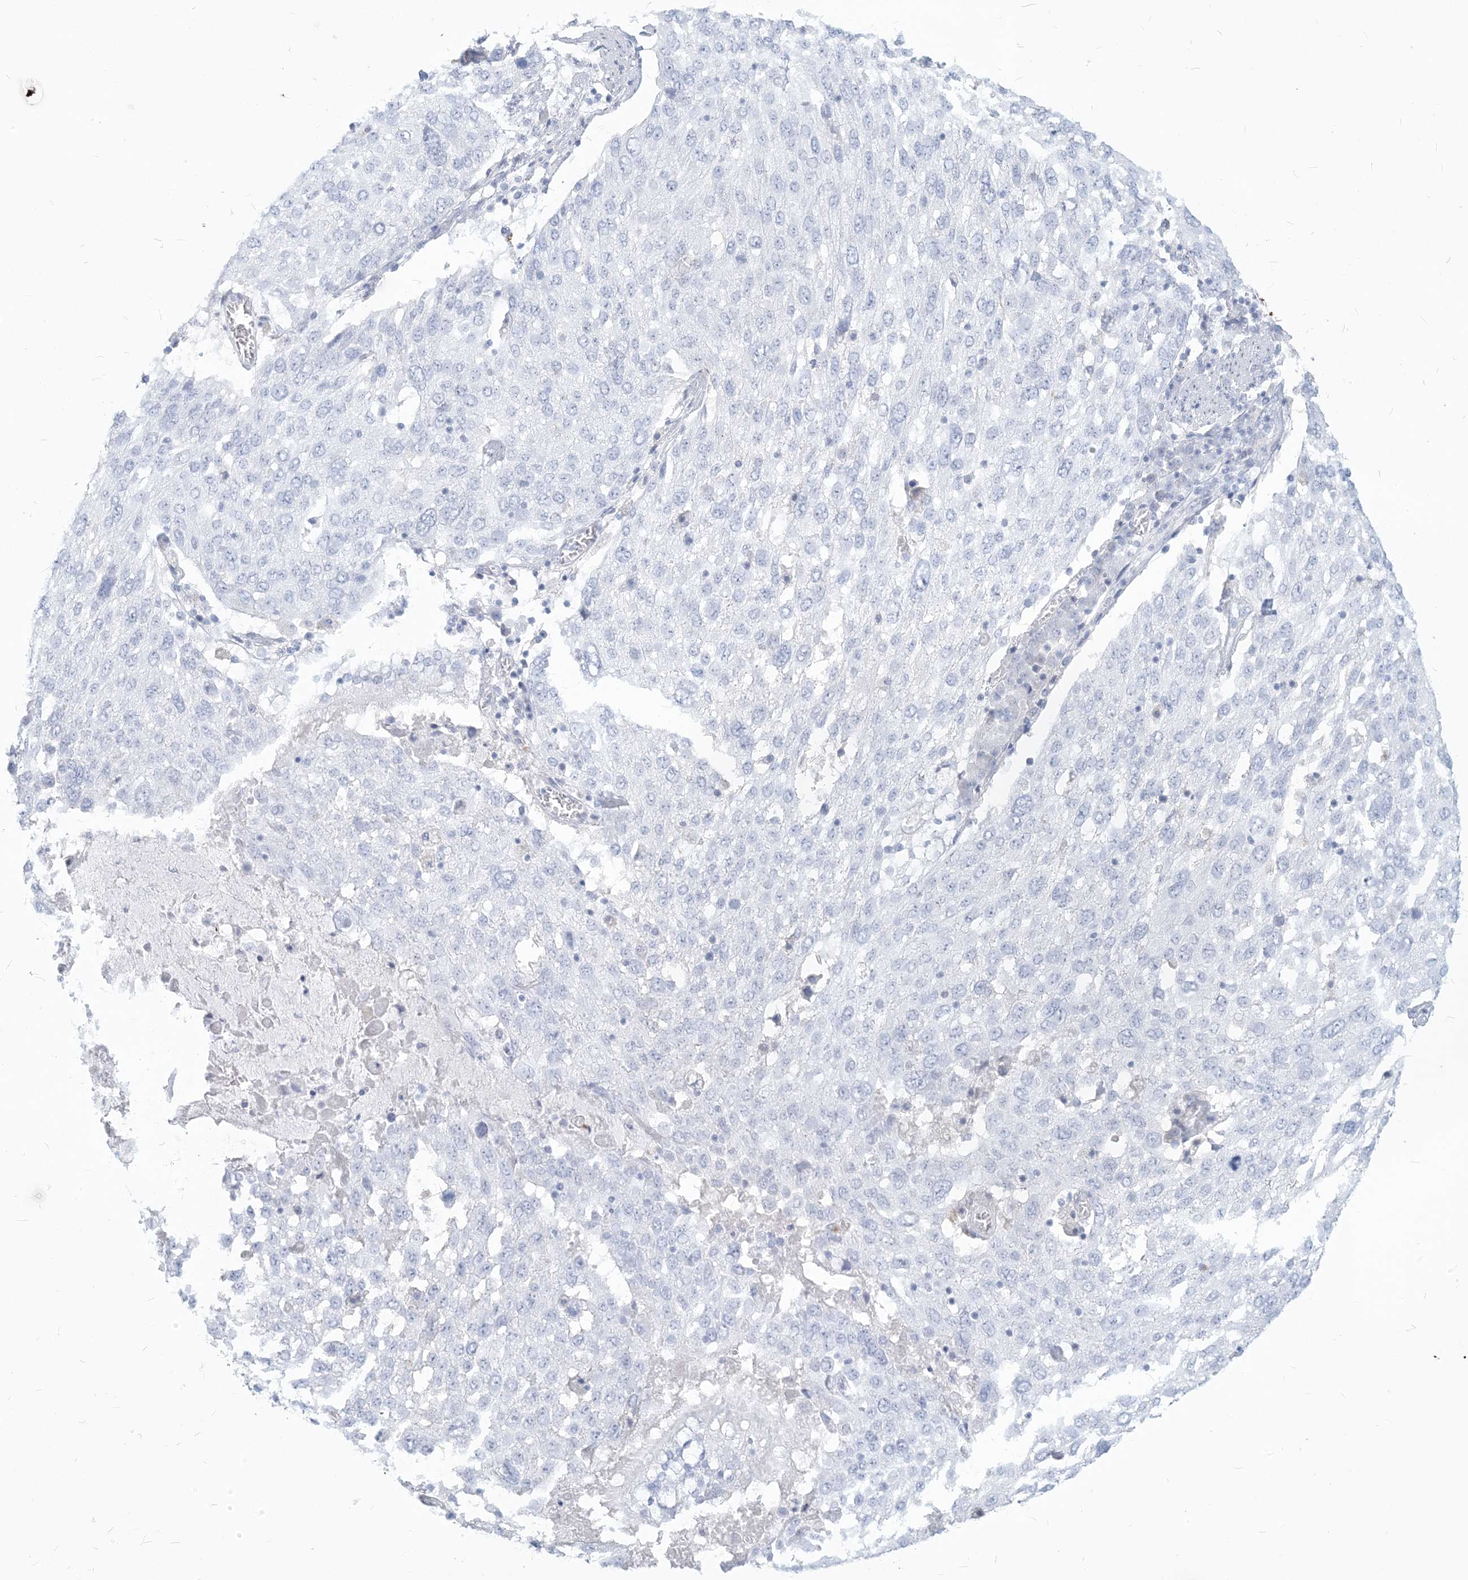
{"staining": {"intensity": "negative", "quantity": "none", "location": "none"}, "tissue": "lung cancer", "cell_type": "Tumor cells", "image_type": "cancer", "snomed": [{"axis": "morphology", "description": "Squamous cell carcinoma, NOS"}, {"axis": "topography", "description": "Lung"}], "caption": "Tumor cells are negative for protein expression in human lung cancer (squamous cell carcinoma).", "gene": "HLA-DRB1", "patient": {"sex": "male", "age": 65}}